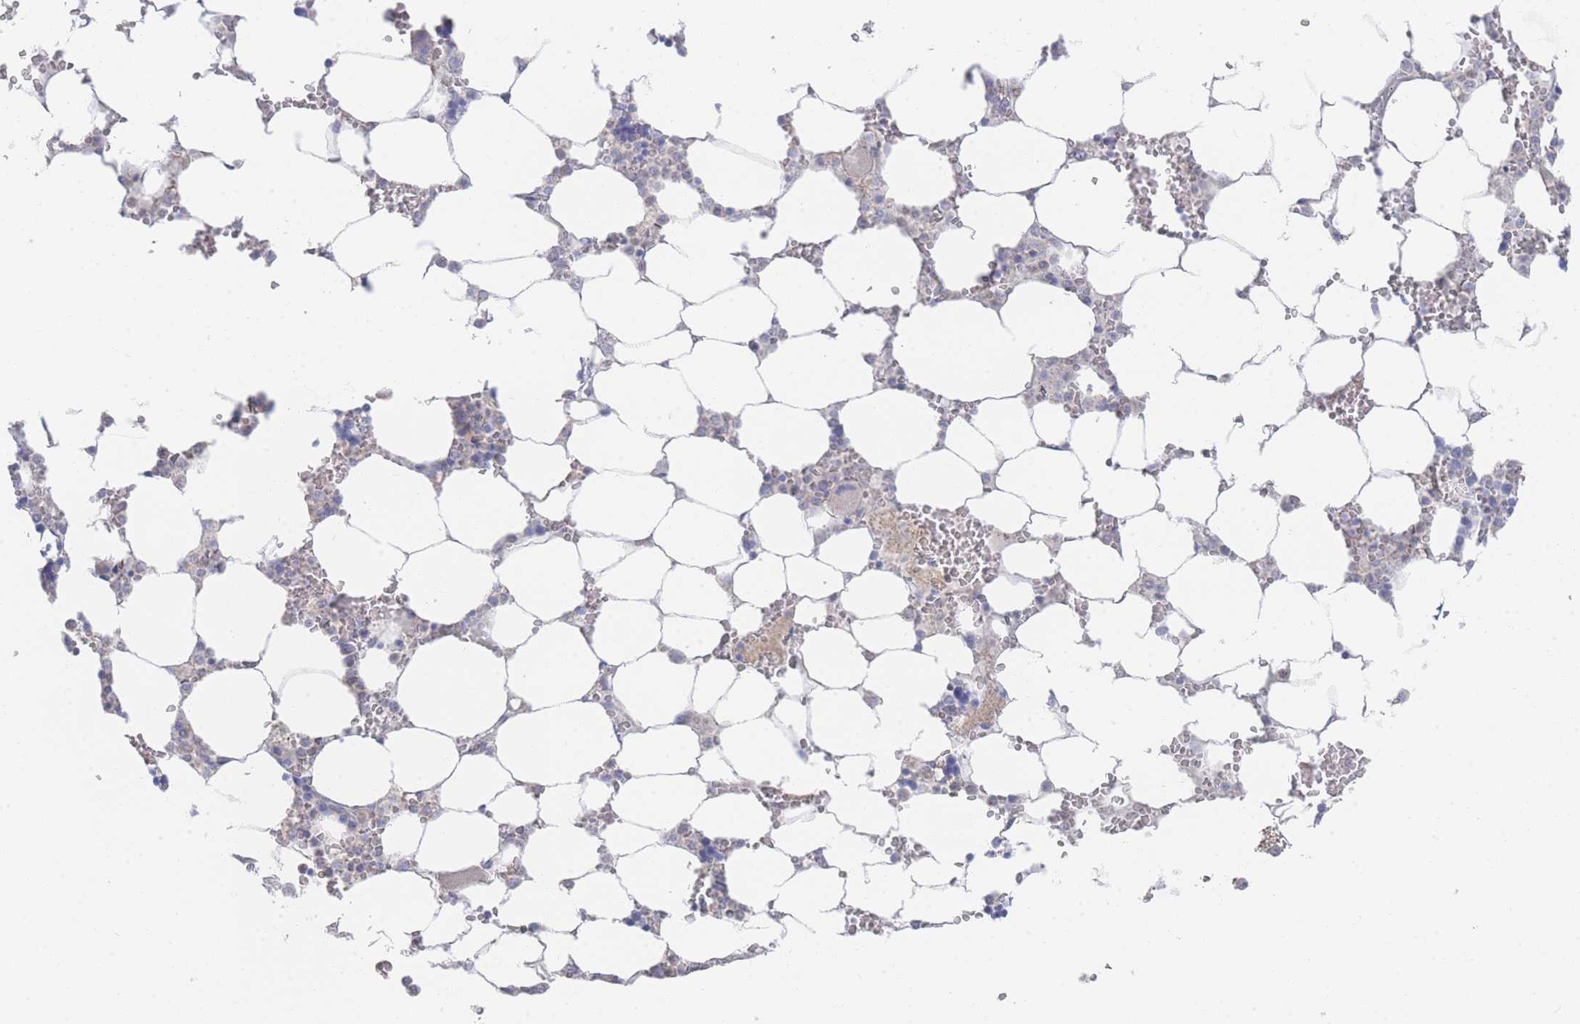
{"staining": {"intensity": "negative", "quantity": "none", "location": "none"}, "tissue": "bone marrow", "cell_type": "Hematopoietic cells", "image_type": "normal", "snomed": [{"axis": "morphology", "description": "Normal tissue, NOS"}, {"axis": "topography", "description": "Bone marrow"}], "caption": "Immunohistochemistry of unremarkable bone marrow exhibits no staining in hematopoietic cells.", "gene": "ZNF142", "patient": {"sex": "male", "age": 64}}